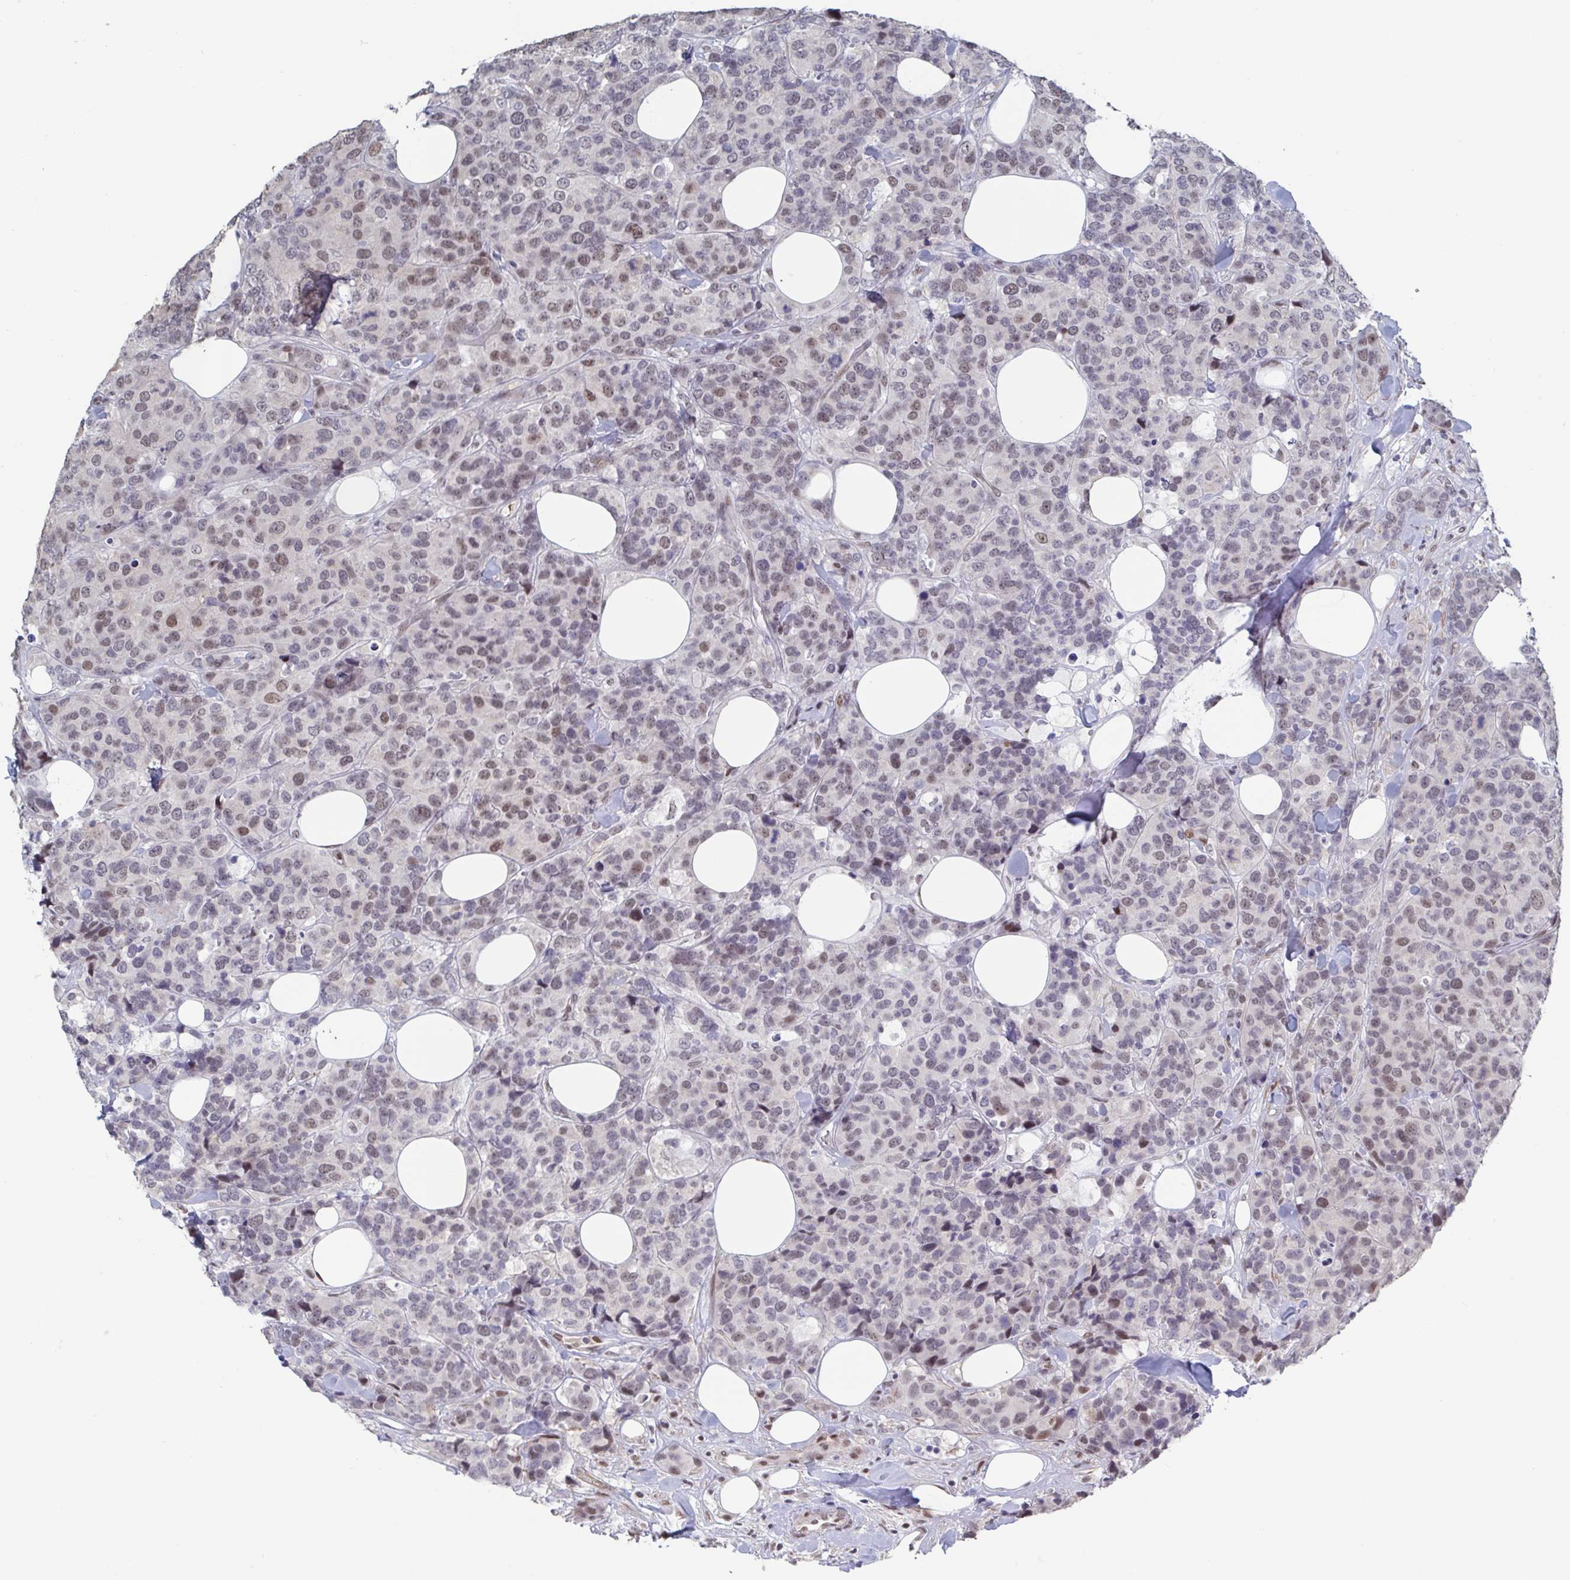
{"staining": {"intensity": "weak", "quantity": ">75%", "location": "nuclear"}, "tissue": "breast cancer", "cell_type": "Tumor cells", "image_type": "cancer", "snomed": [{"axis": "morphology", "description": "Lobular carcinoma"}, {"axis": "topography", "description": "Breast"}], "caption": "Immunohistochemical staining of breast cancer exhibits low levels of weak nuclear protein expression in approximately >75% of tumor cells.", "gene": "BCL7B", "patient": {"sex": "female", "age": 59}}